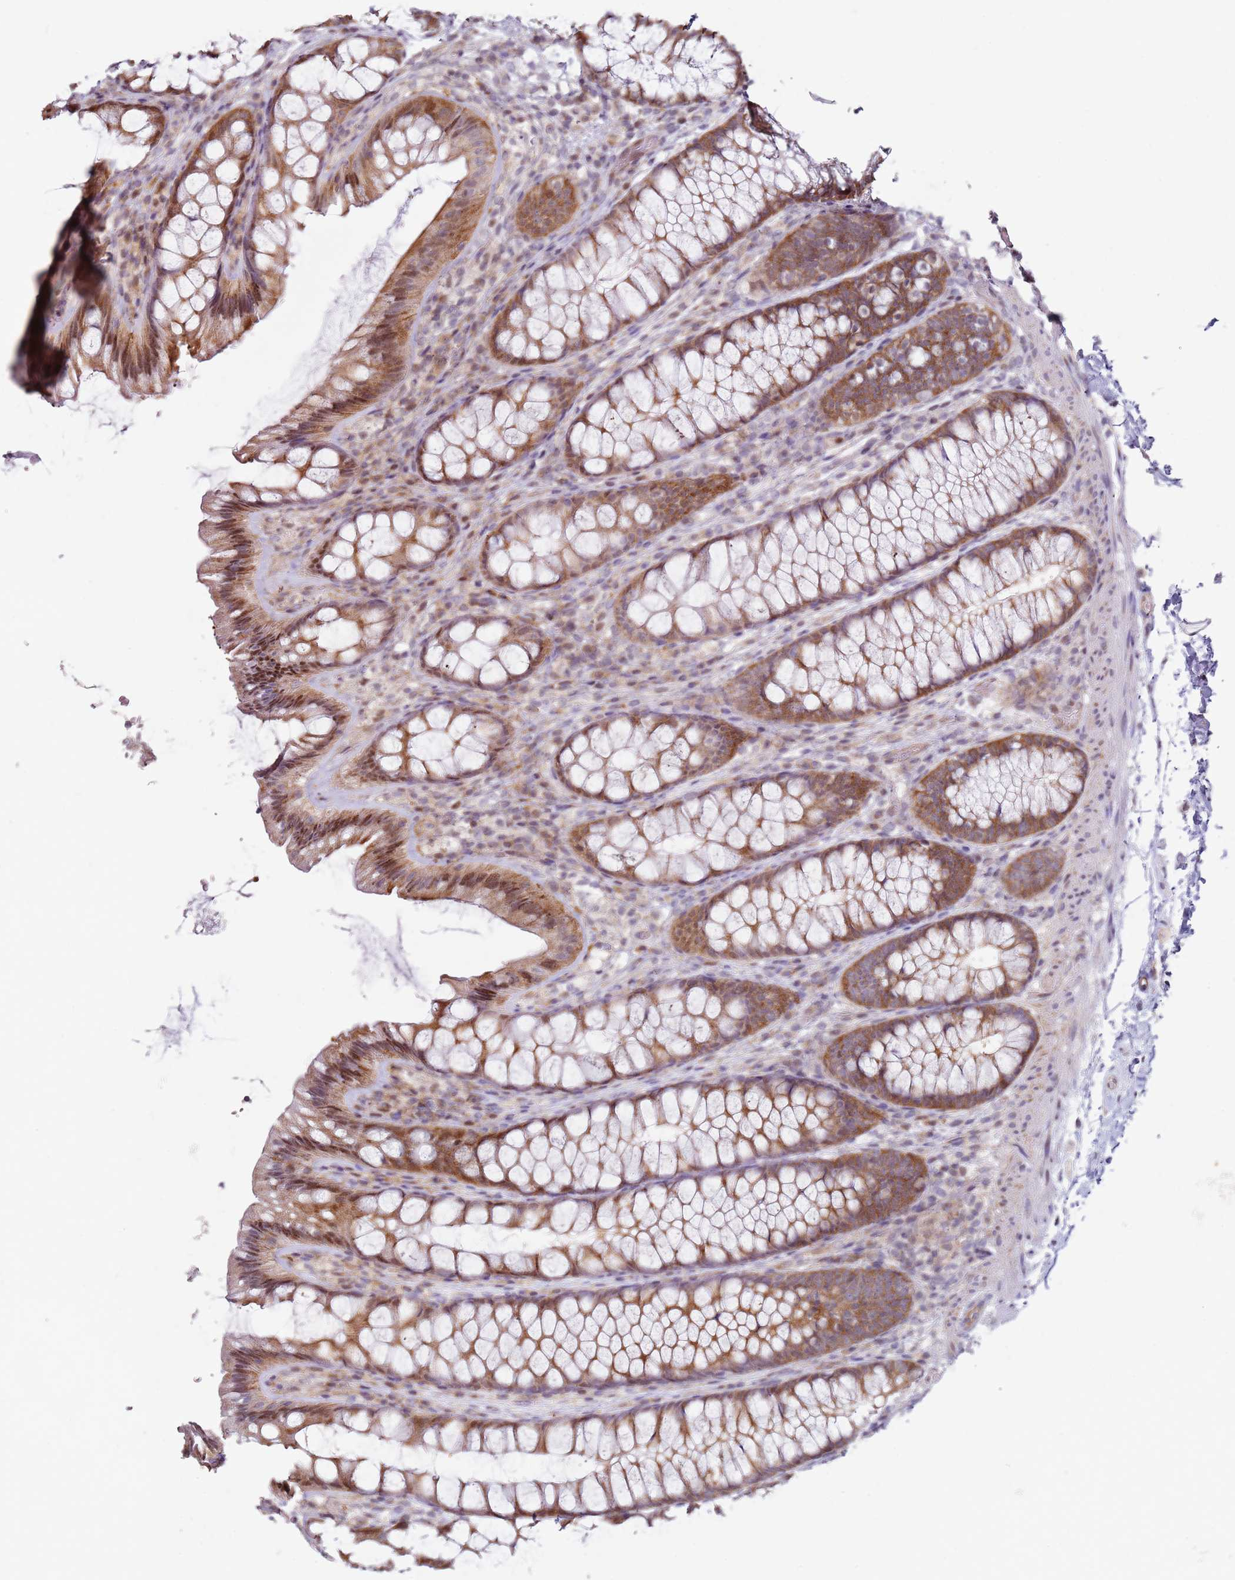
{"staining": {"intensity": "weak", "quantity": "25%-75%", "location": "cytoplasmic/membranous"}, "tissue": "colon", "cell_type": "Endothelial cells", "image_type": "normal", "snomed": [{"axis": "morphology", "description": "Normal tissue, NOS"}, {"axis": "topography", "description": "Colon"}], "caption": "Immunohistochemistry photomicrograph of unremarkable colon: human colon stained using immunohistochemistry (IHC) reveals low levels of weak protein expression localized specifically in the cytoplasmic/membranous of endothelial cells, appearing as a cytoplasmic/membranous brown color.", "gene": "PSMD4", "patient": {"sex": "male", "age": 46}}